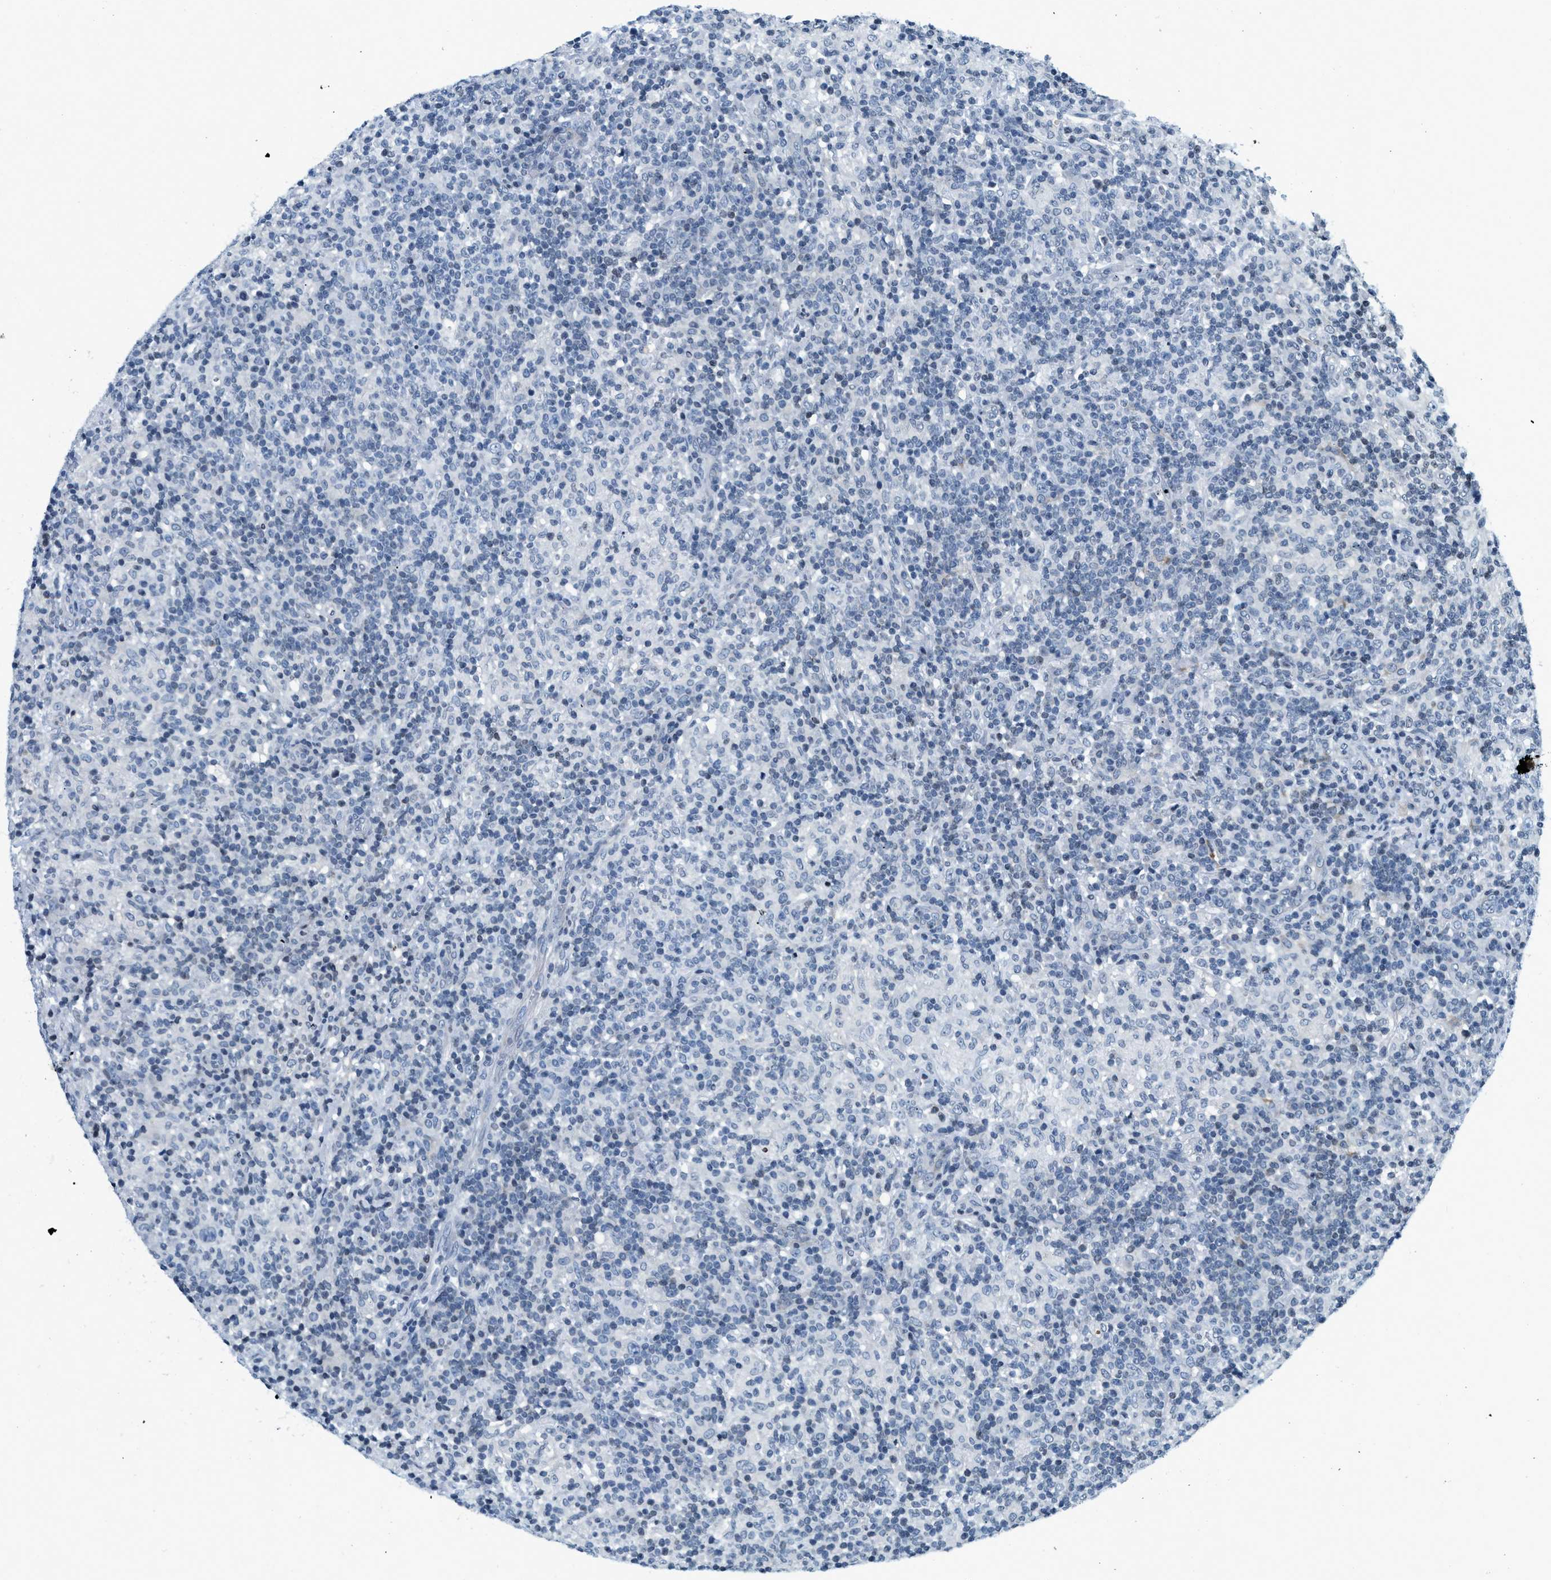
{"staining": {"intensity": "negative", "quantity": "none", "location": "none"}, "tissue": "lymphoma", "cell_type": "Tumor cells", "image_type": "cancer", "snomed": [{"axis": "morphology", "description": "Hodgkin's disease, NOS"}, {"axis": "topography", "description": "Lymph node"}], "caption": "Immunohistochemical staining of lymphoma displays no significant positivity in tumor cells.", "gene": "UVRAG", "patient": {"sex": "male", "age": 70}}